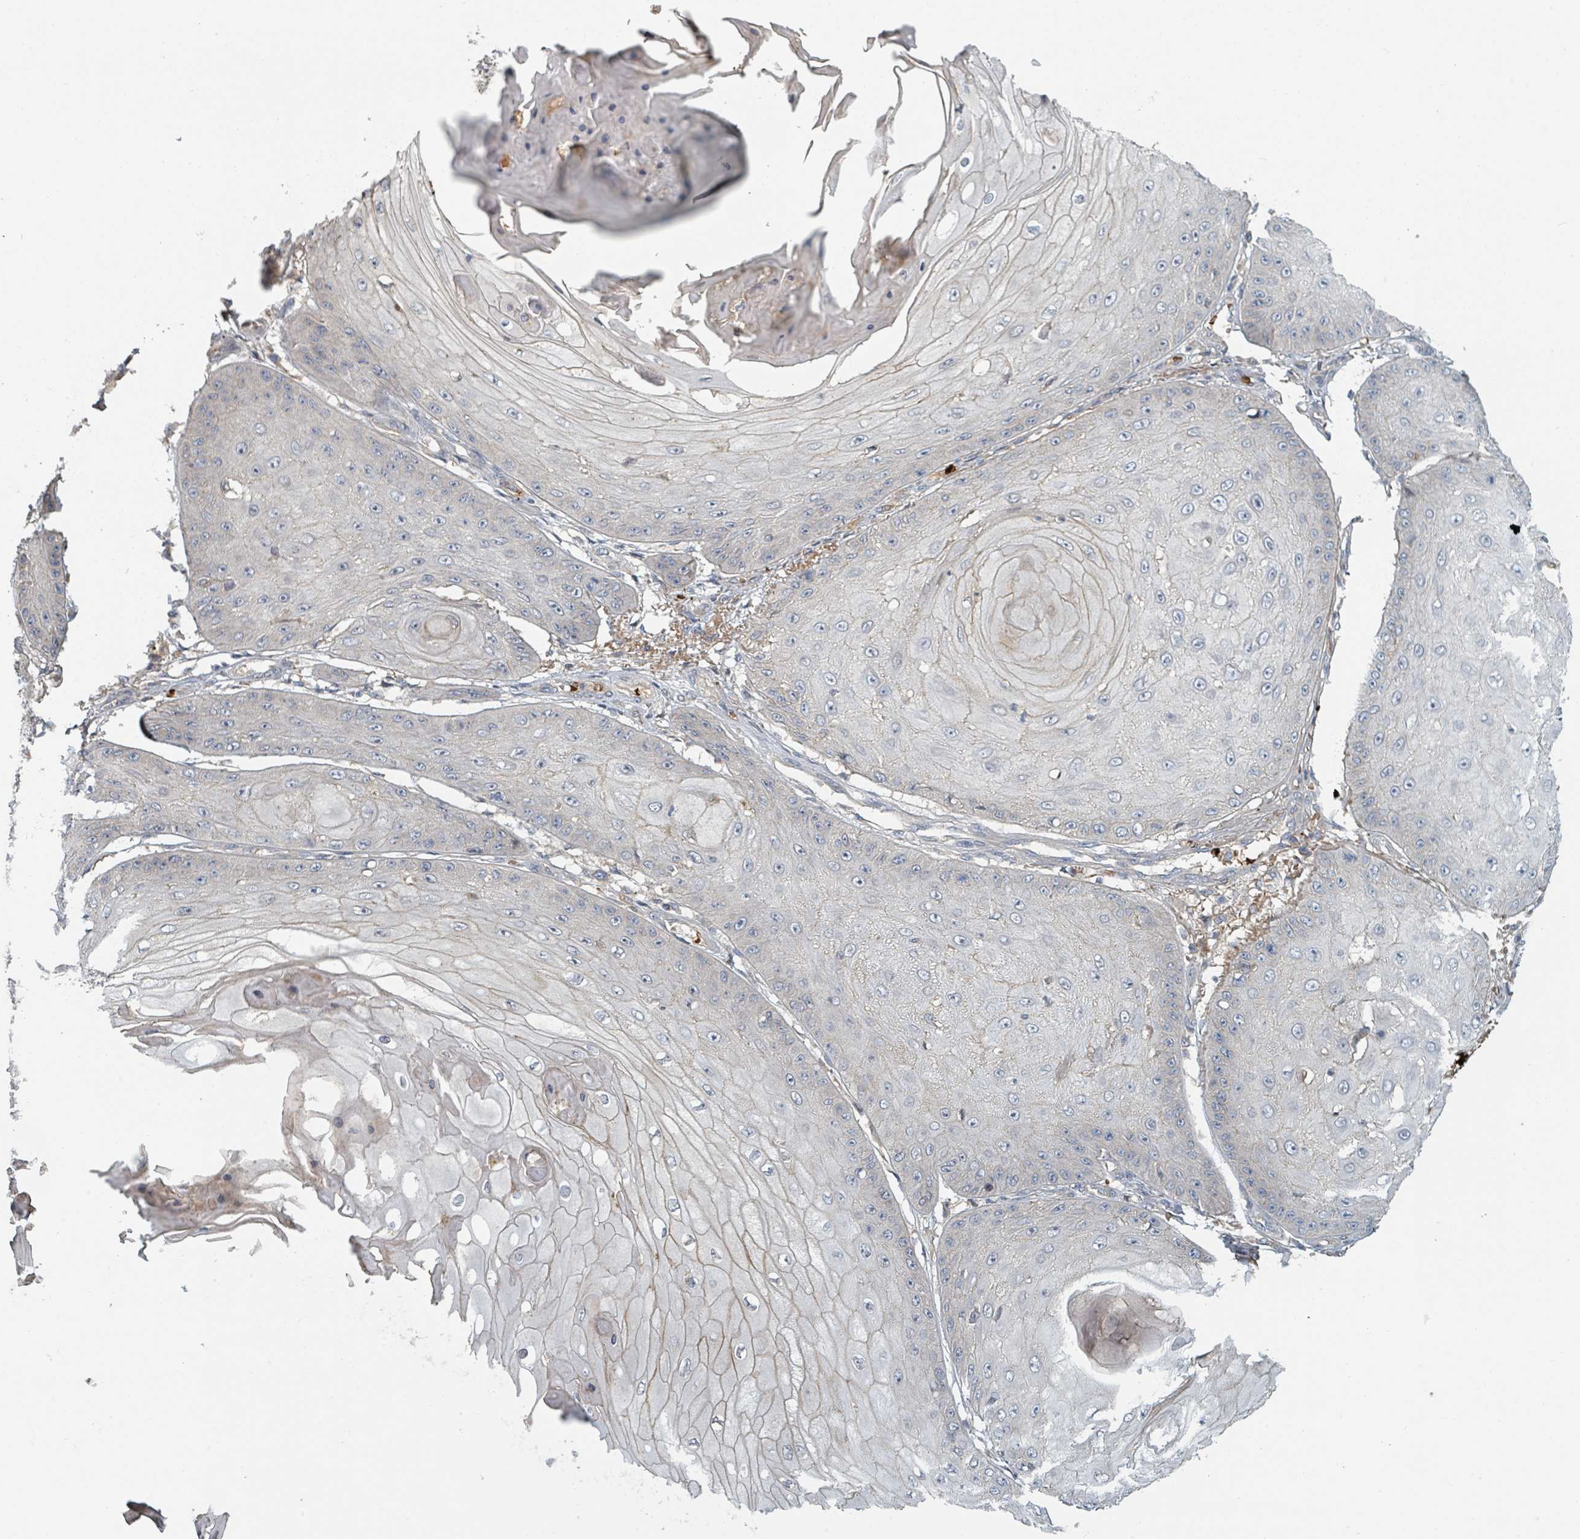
{"staining": {"intensity": "negative", "quantity": "none", "location": "none"}, "tissue": "skin cancer", "cell_type": "Tumor cells", "image_type": "cancer", "snomed": [{"axis": "morphology", "description": "Squamous cell carcinoma, NOS"}, {"axis": "topography", "description": "Skin"}], "caption": "Skin cancer was stained to show a protein in brown. There is no significant expression in tumor cells.", "gene": "TRPC4AP", "patient": {"sex": "male", "age": 70}}